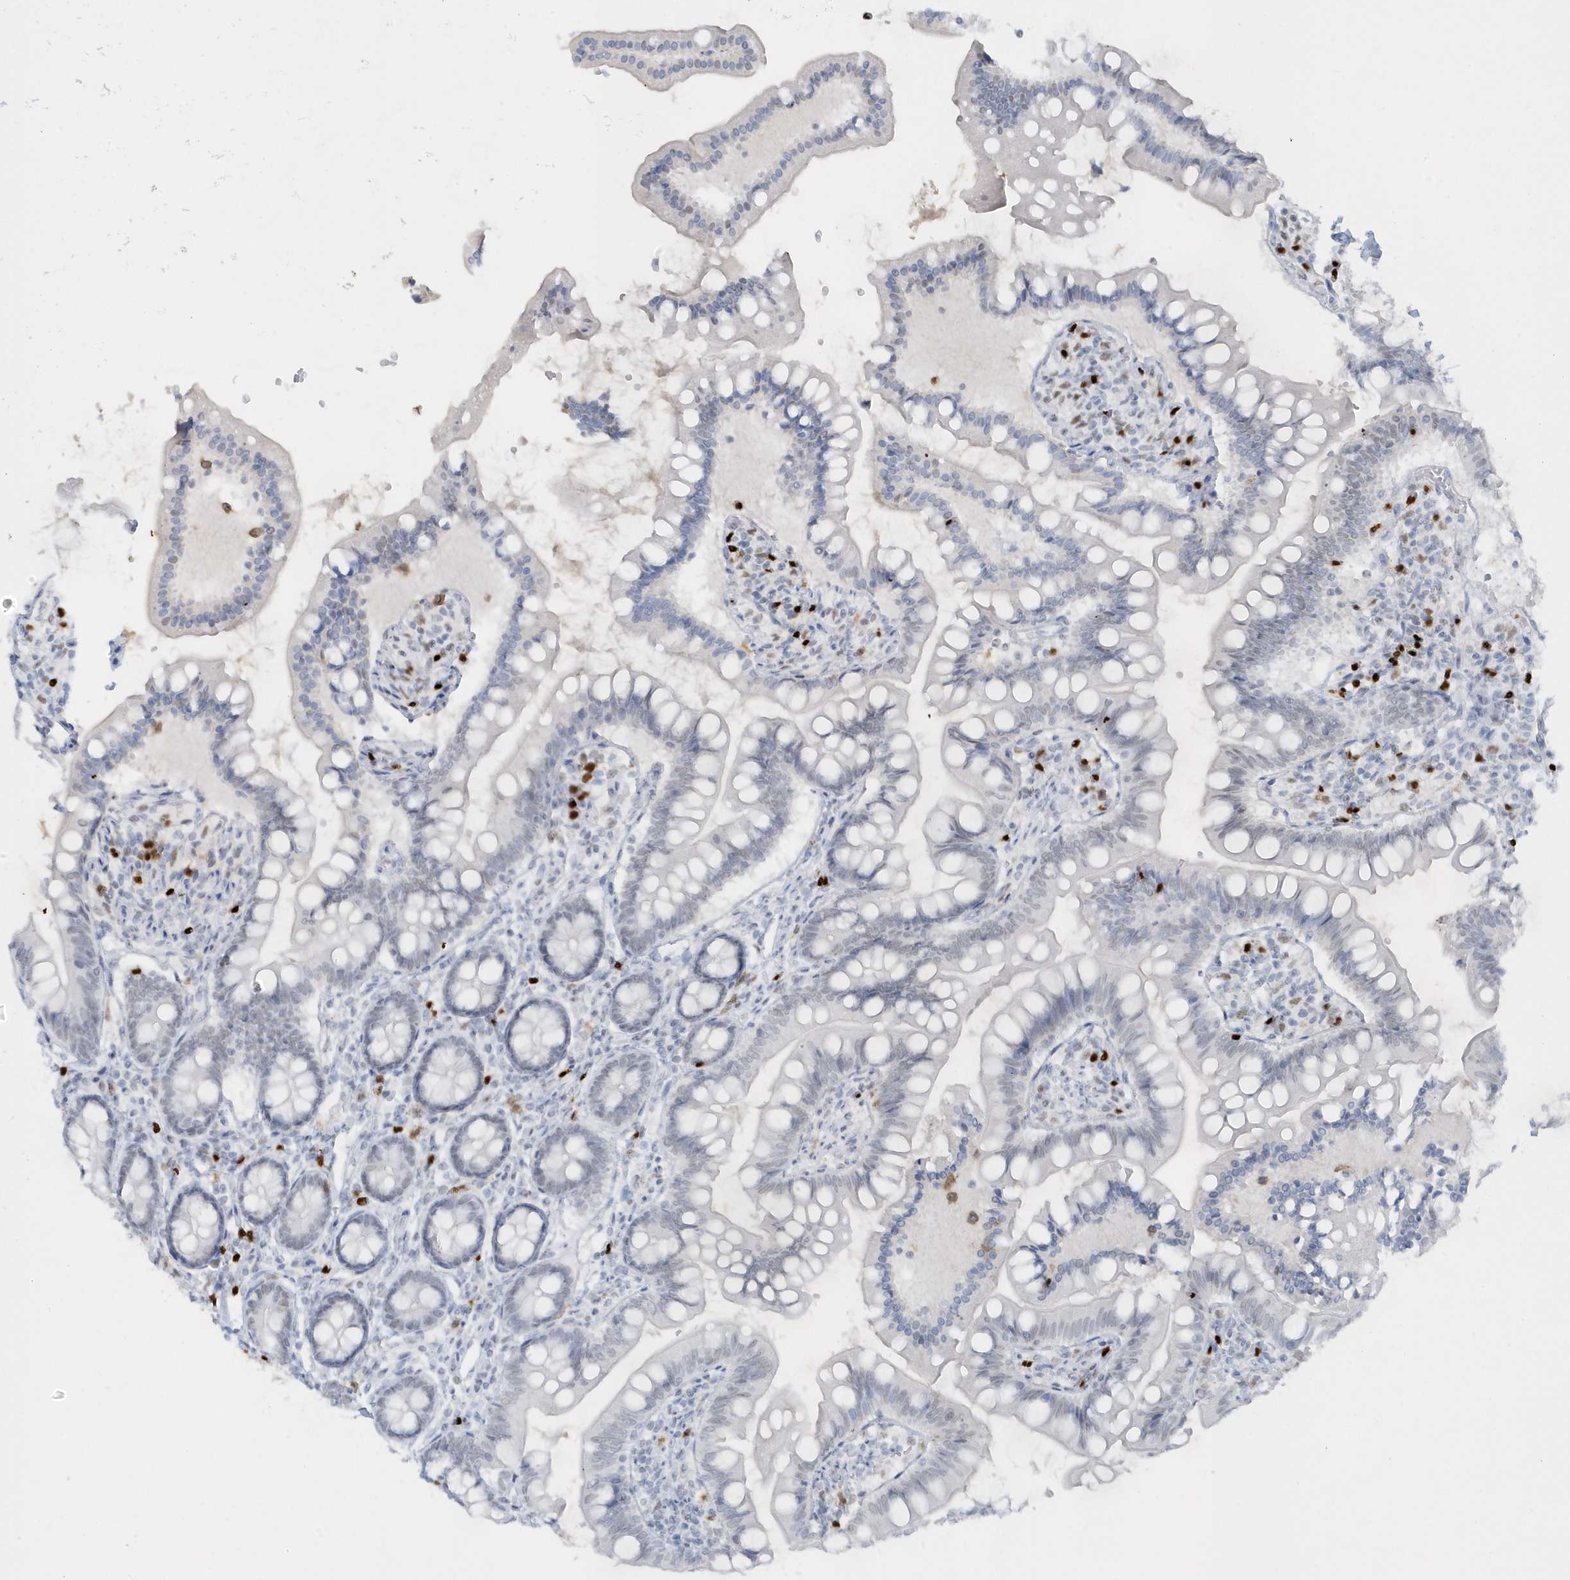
{"staining": {"intensity": "negative", "quantity": "none", "location": "none"}, "tissue": "small intestine", "cell_type": "Glandular cells", "image_type": "normal", "snomed": [{"axis": "morphology", "description": "Normal tissue, NOS"}, {"axis": "topography", "description": "Small intestine"}], "caption": "Immunohistochemistry photomicrograph of unremarkable human small intestine stained for a protein (brown), which shows no expression in glandular cells. Brightfield microscopy of immunohistochemistry stained with DAB (brown) and hematoxylin (blue), captured at high magnification.", "gene": "SMIM34", "patient": {"sex": "male", "age": 7}}